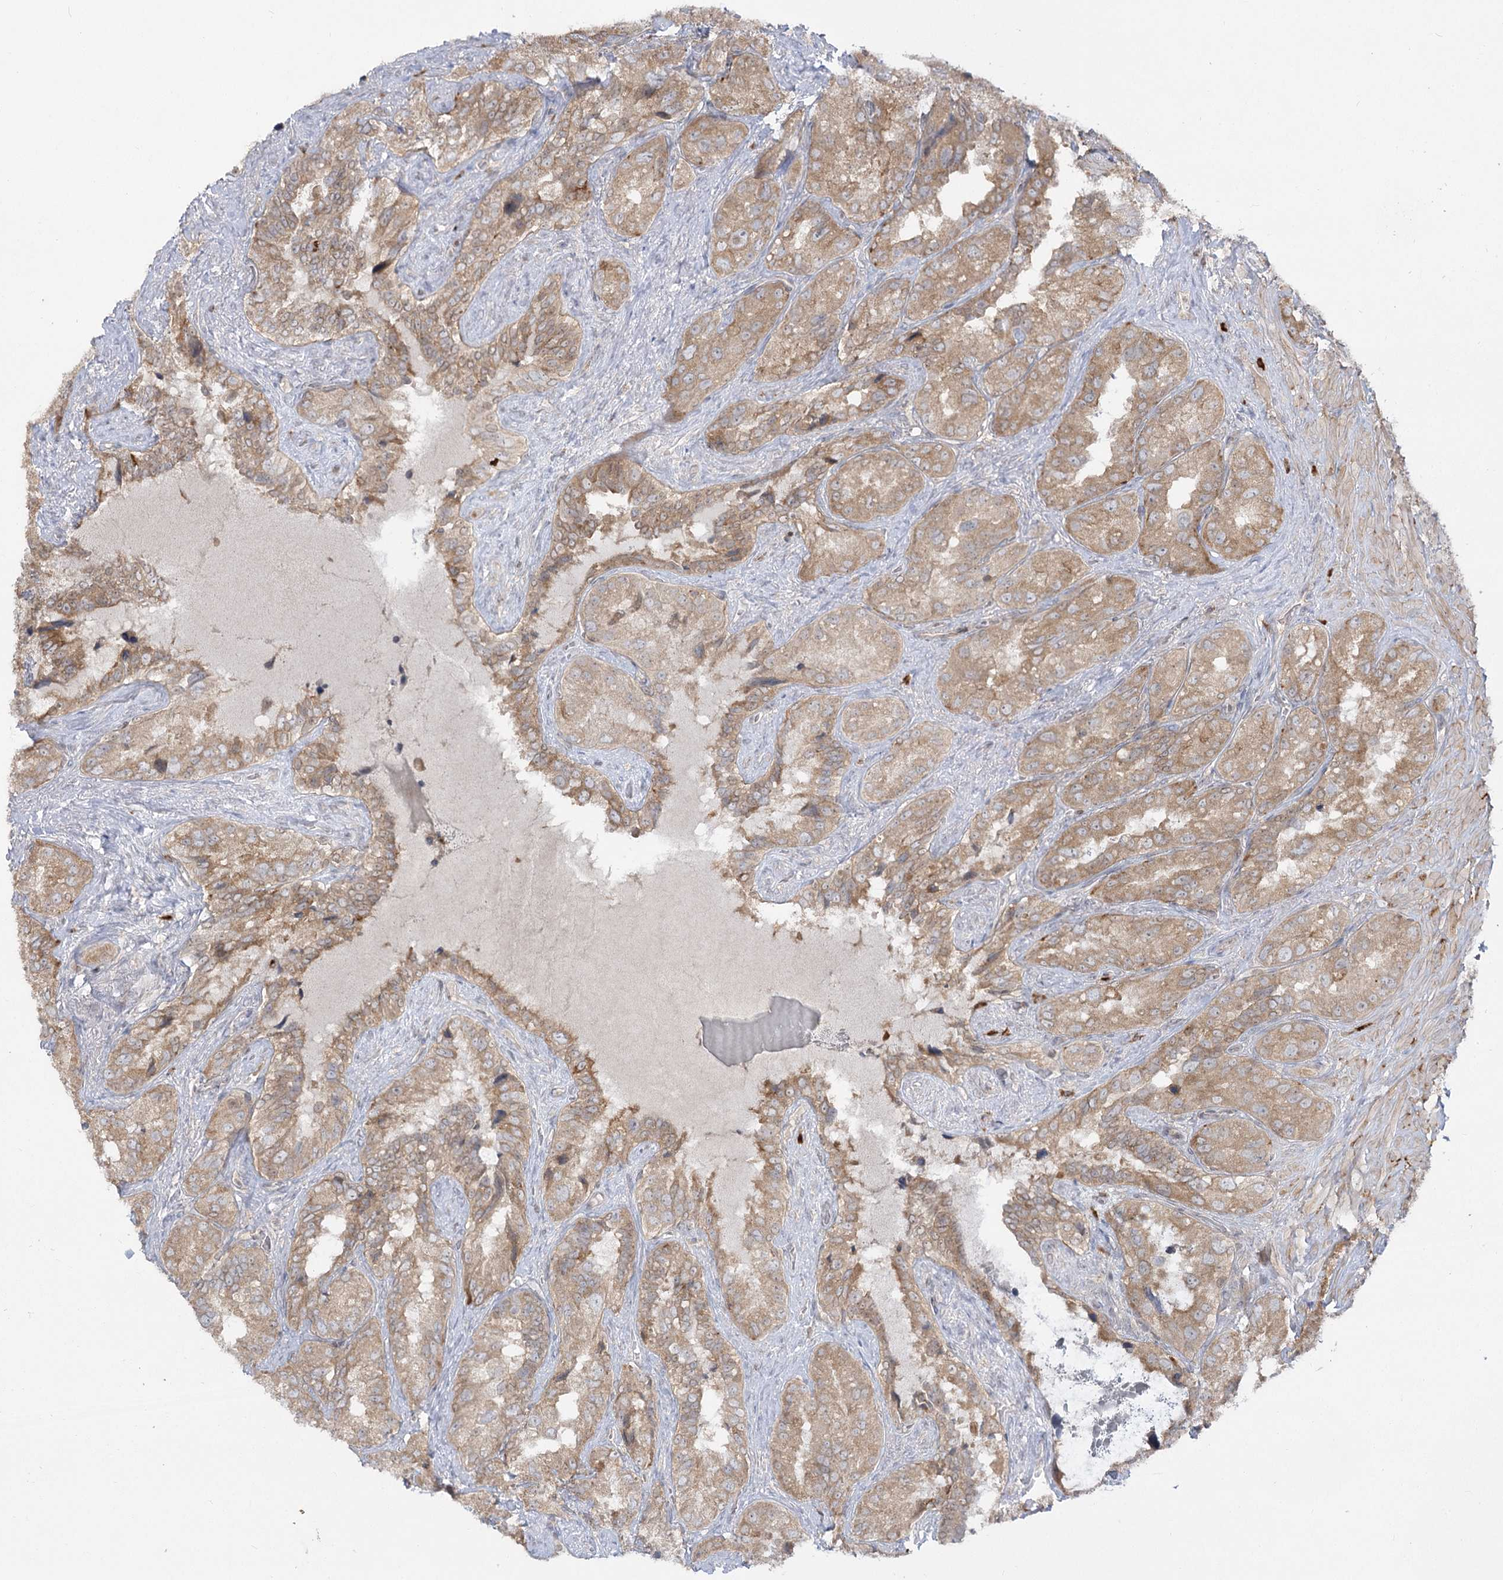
{"staining": {"intensity": "moderate", "quantity": ">75%", "location": "cytoplasmic/membranous"}, "tissue": "seminal vesicle", "cell_type": "Glandular cells", "image_type": "normal", "snomed": [{"axis": "morphology", "description": "Normal tissue, NOS"}, {"axis": "topography", "description": "Seminal veicle"}, {"axis": "topography", "description": "Peripheral nerve tissue"}], "caption": "Normal seminal vesicle shows moderate cytoplasmic/membranous staining in approximately >75% of glandular cells, visualized by immunohistochemistry. (Brightfield microscopy of DAB IHC at high magnification).", "gene": "SYTL1", "patient": {"sex": "male", "age": 67}}